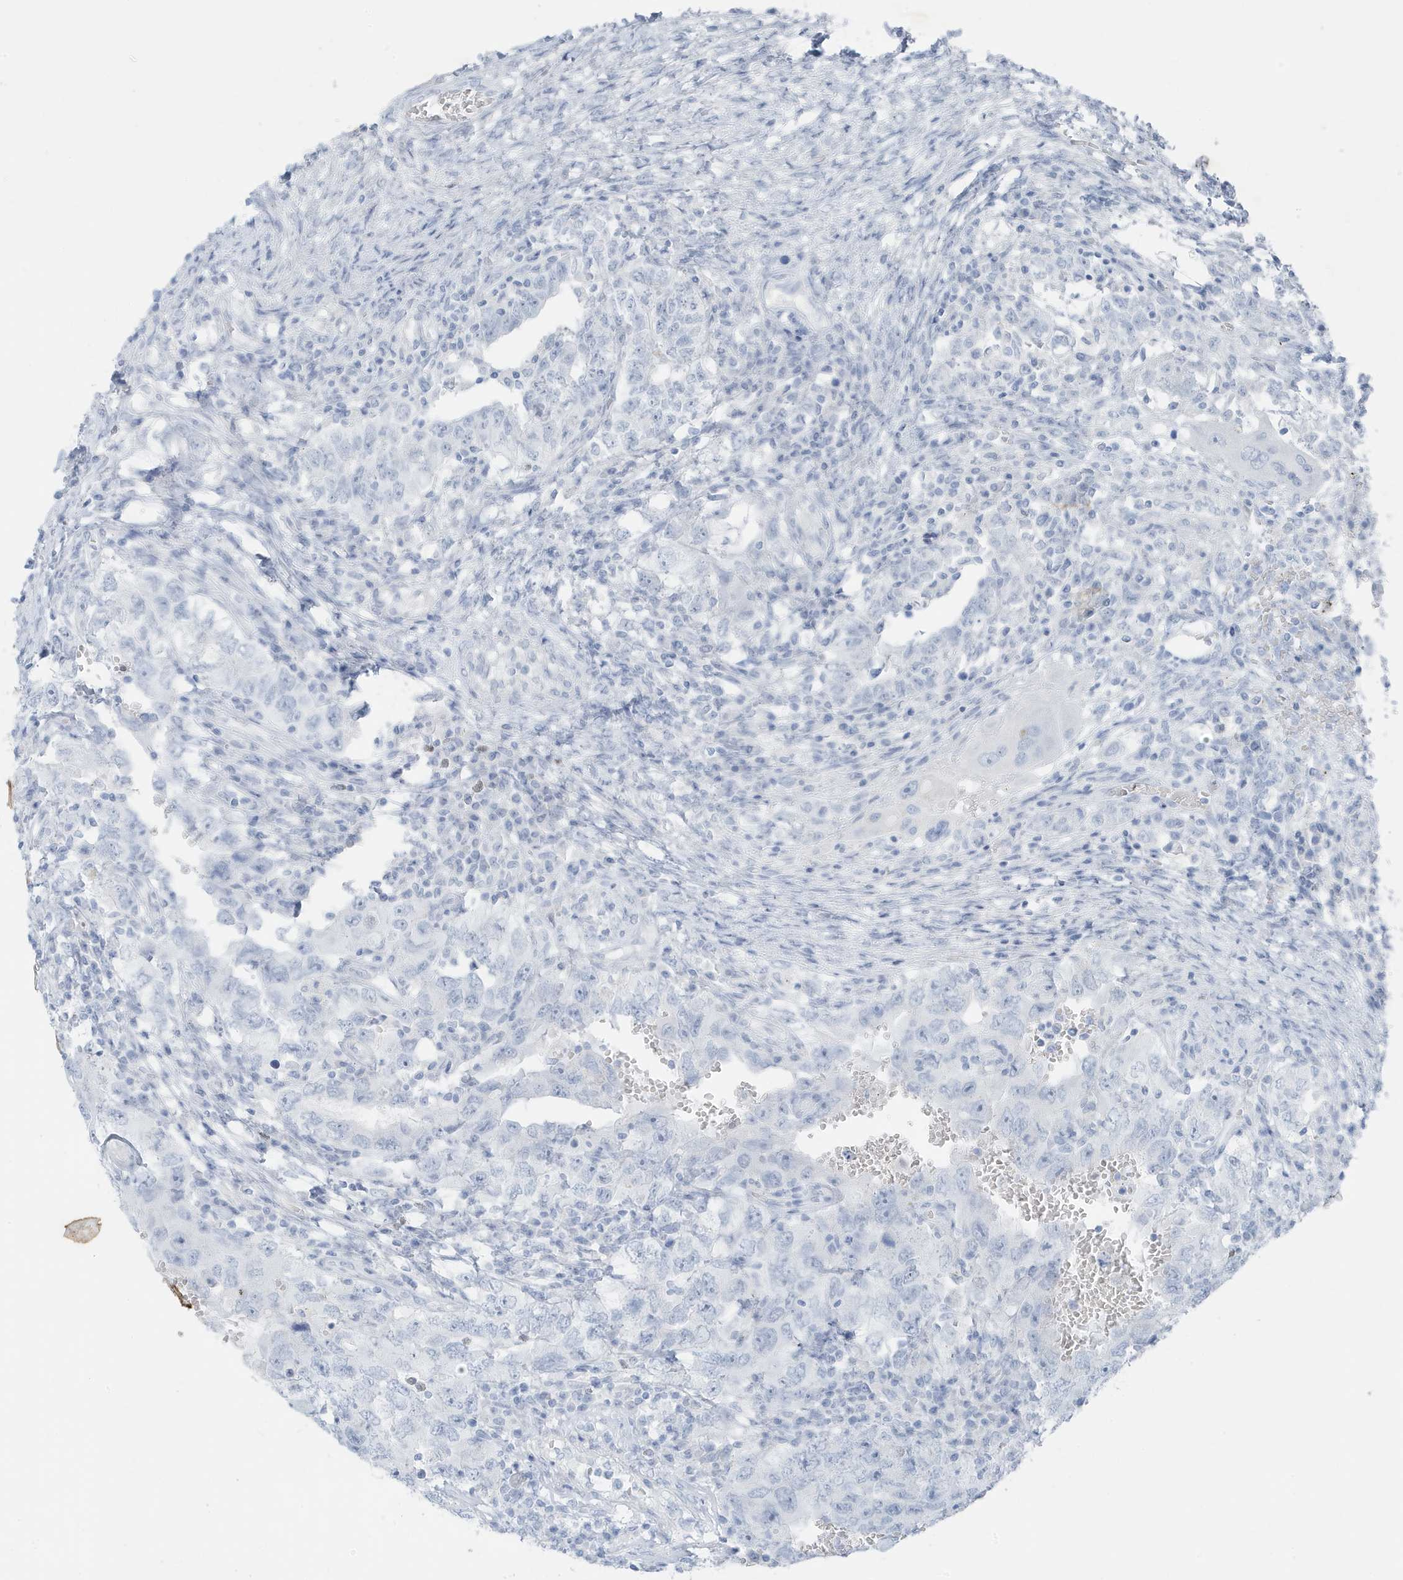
{"staining": {"intensity": "negative", "quantity": "none", "location": "none"}, "tissue": "testis cancer", "cell_type": "Tumor cells", "image_type": "cancer", "snomed": [{"axis": "morphology", "description": "Carcinoma, Embryonal, NOS"}, {"axis": "topography", "description": "Testis"}], "caption": "Human testis cancer (embryonal carcinoma) stained for a protein using IHC reveals no staining in tumor cells.", "gene": "ZFP64", "patient": {"sex": "male", "age": 26}}